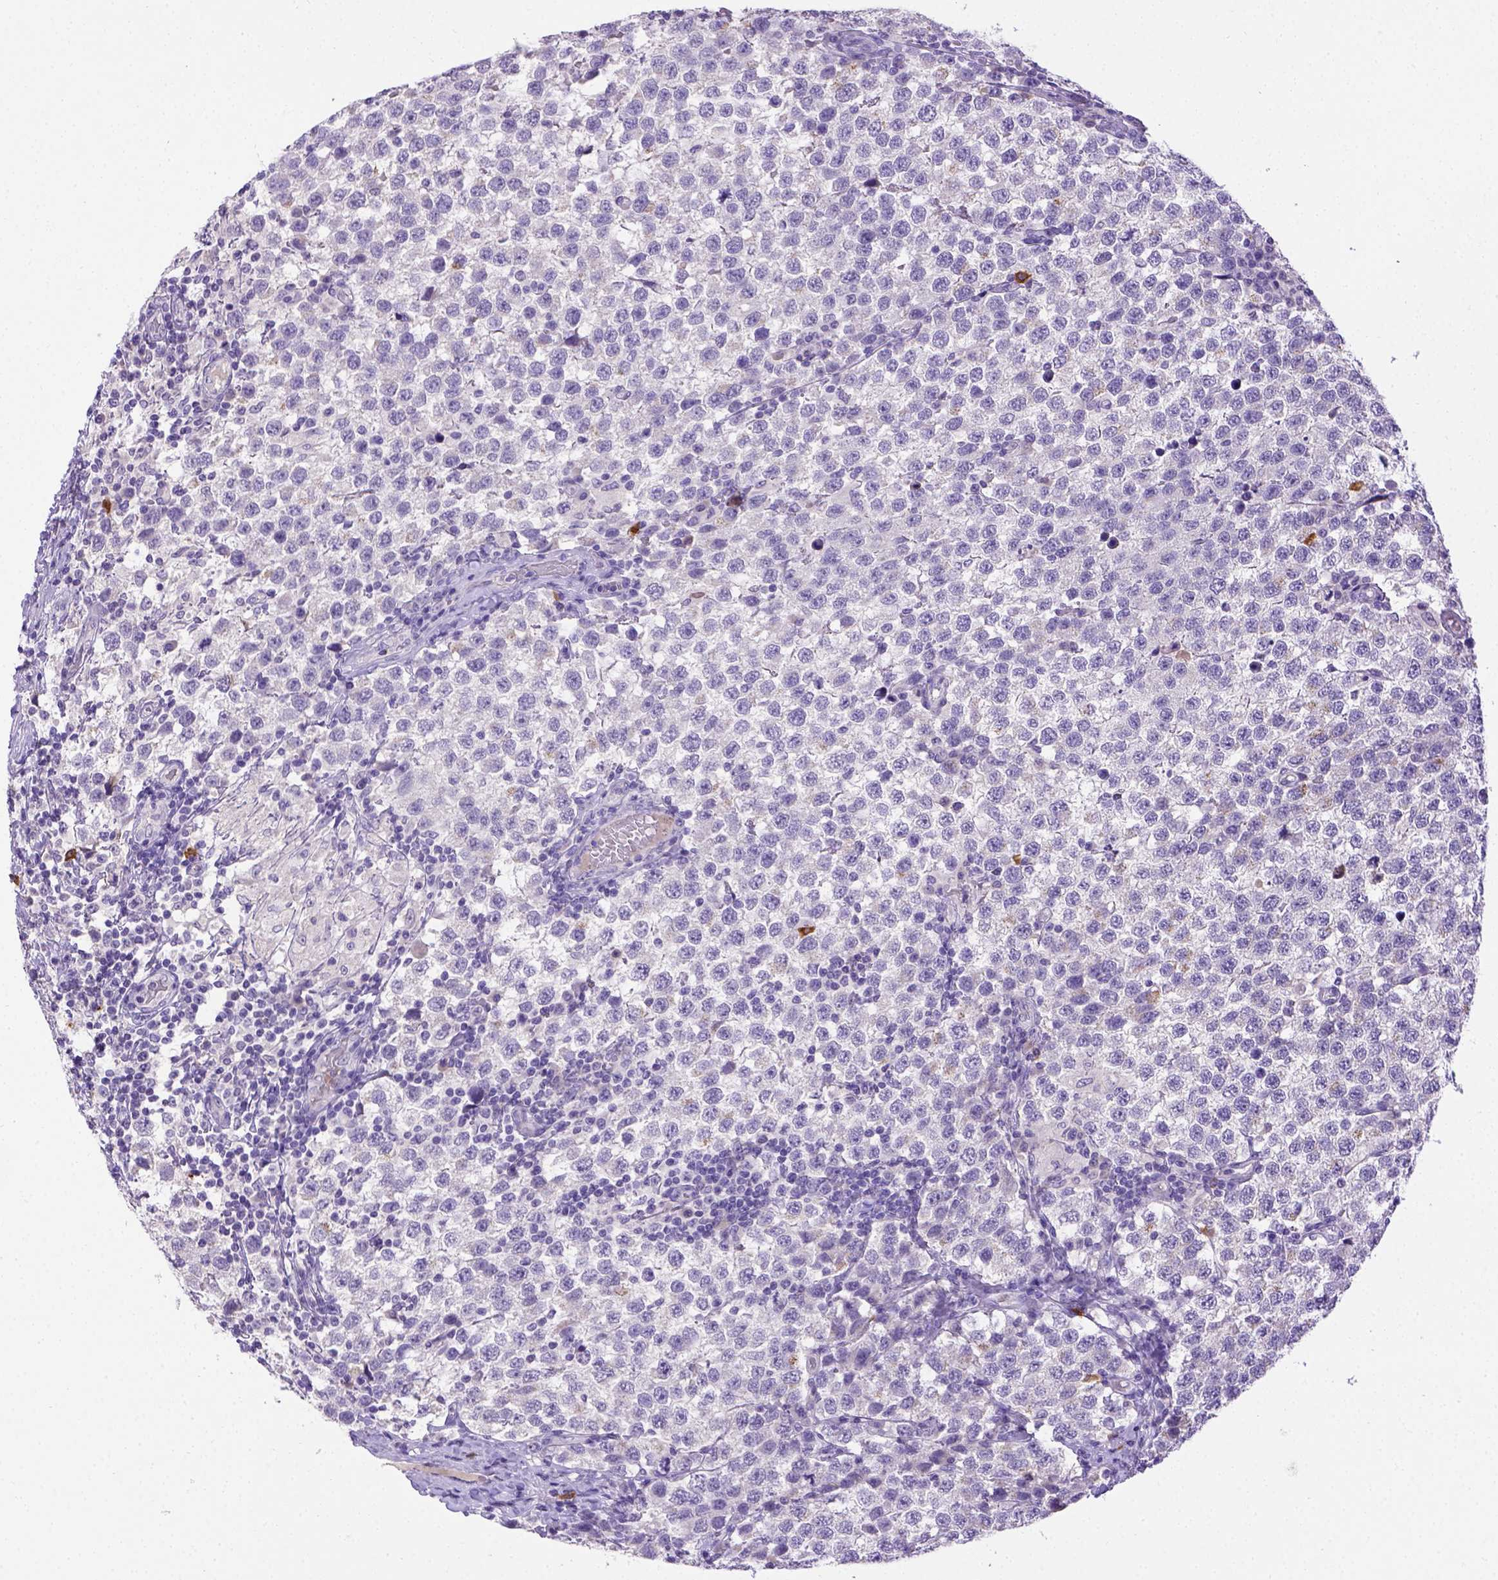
{"staining": {"intensity": "negative", "quantity": "none", "location": "none"}, "tissue": "testis cancer", "cell_type": "Tumor cells", "image_type": "cancer", "snomed": [{"axis": "morphology", "description": "Seminoma, NOS"}, {"axis": "topography", "description": "Testis"}], "caption": "DAB (3,3'-diaminobenzidine) immunohistochemical staining of human testis seminoma shows no significant staining in tumor cells.", "gene": "B3GAT1", "patient": {"sex": "male", "age": 34}}